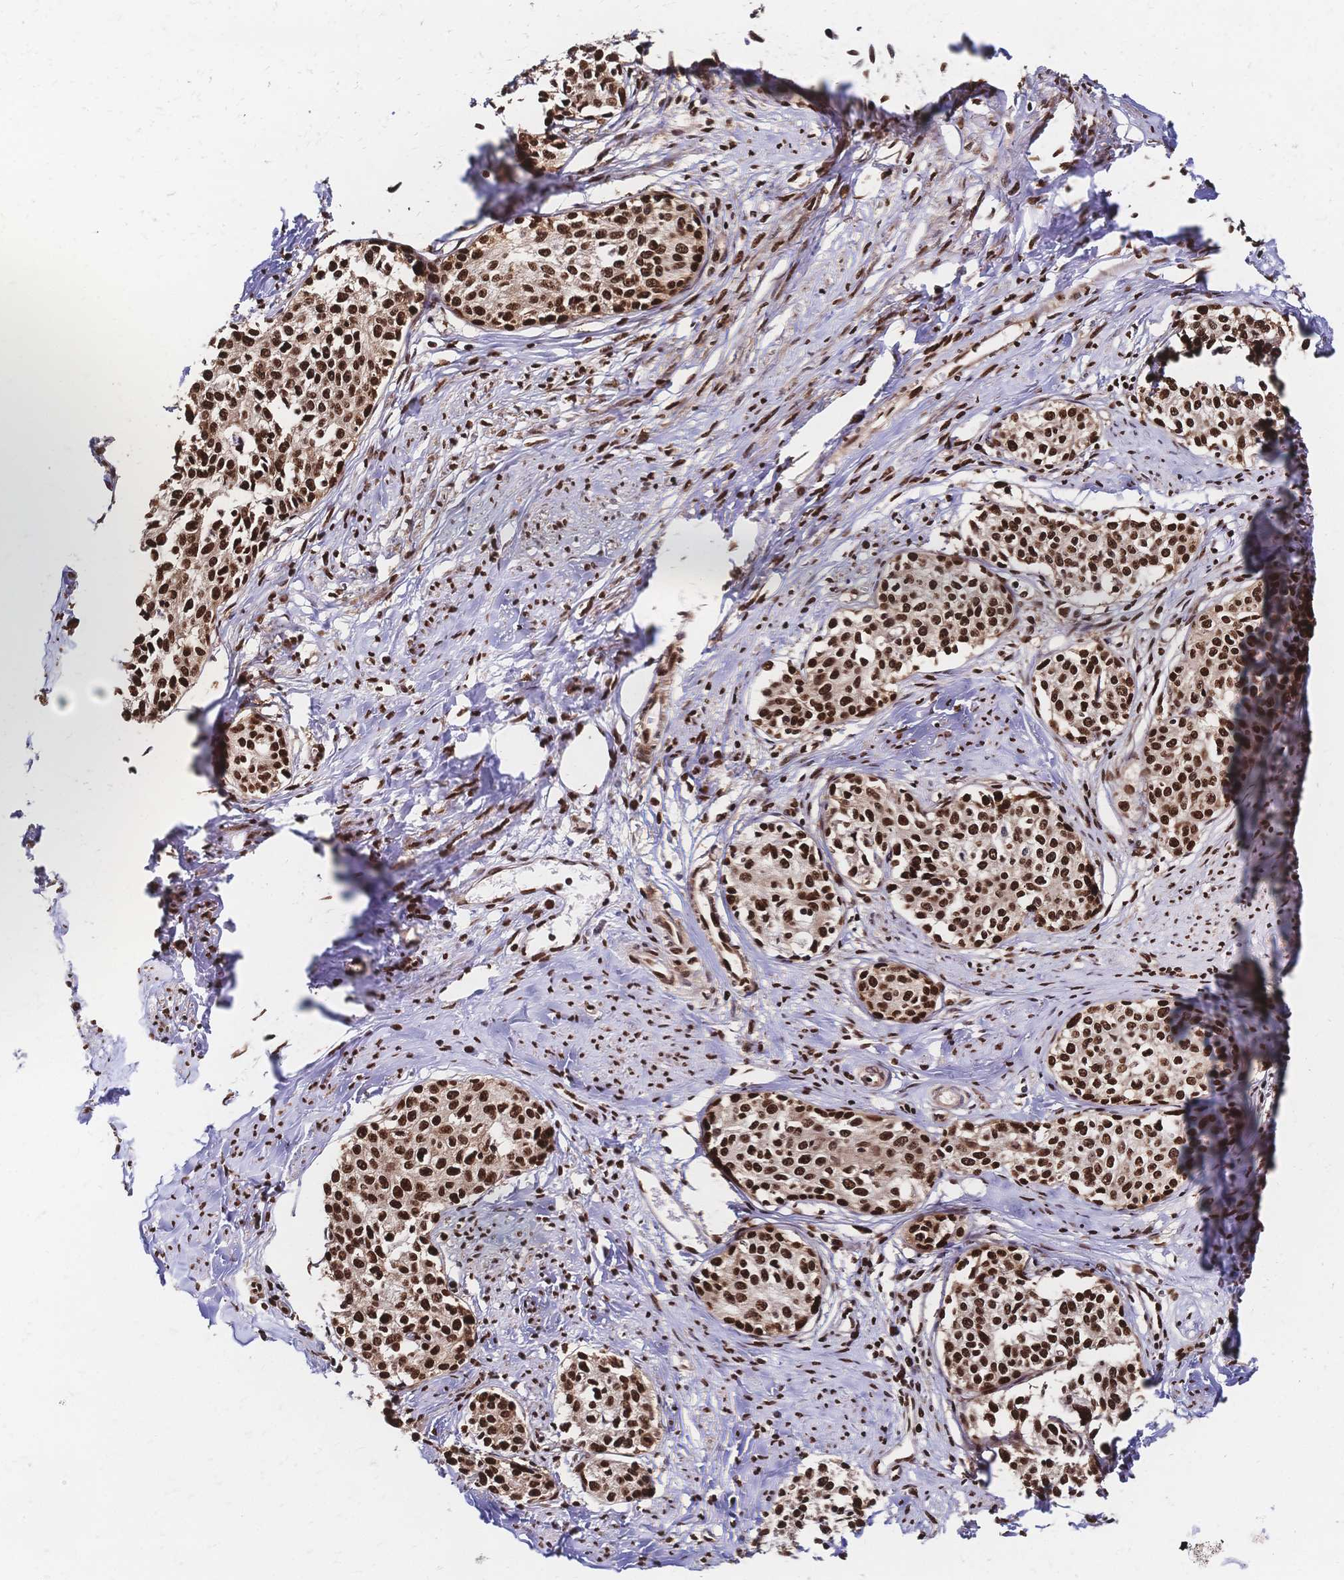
{"staining": {"intensity": "strong", "quantity": ">75%", "location": "nuclear"}, "tissue": "cervical cancer", "cell_type": "Tumor cells", "image_type": "cancer", "snomed": [{"axis": "morphology", "description": "Squamous cell carcinoma, NOS"}, {"axis": "morphology", "description": "Adenocarcinoma, NOS"}, {"axis": "topography", "description": "Cervix"}], "caption": "Protein expression analysis of human cervical cancer reveals strong nuclear positivity in about >75% of tumor cells.", "gene": "HDGF", "patient": {"sex": "female", "age": 52}}